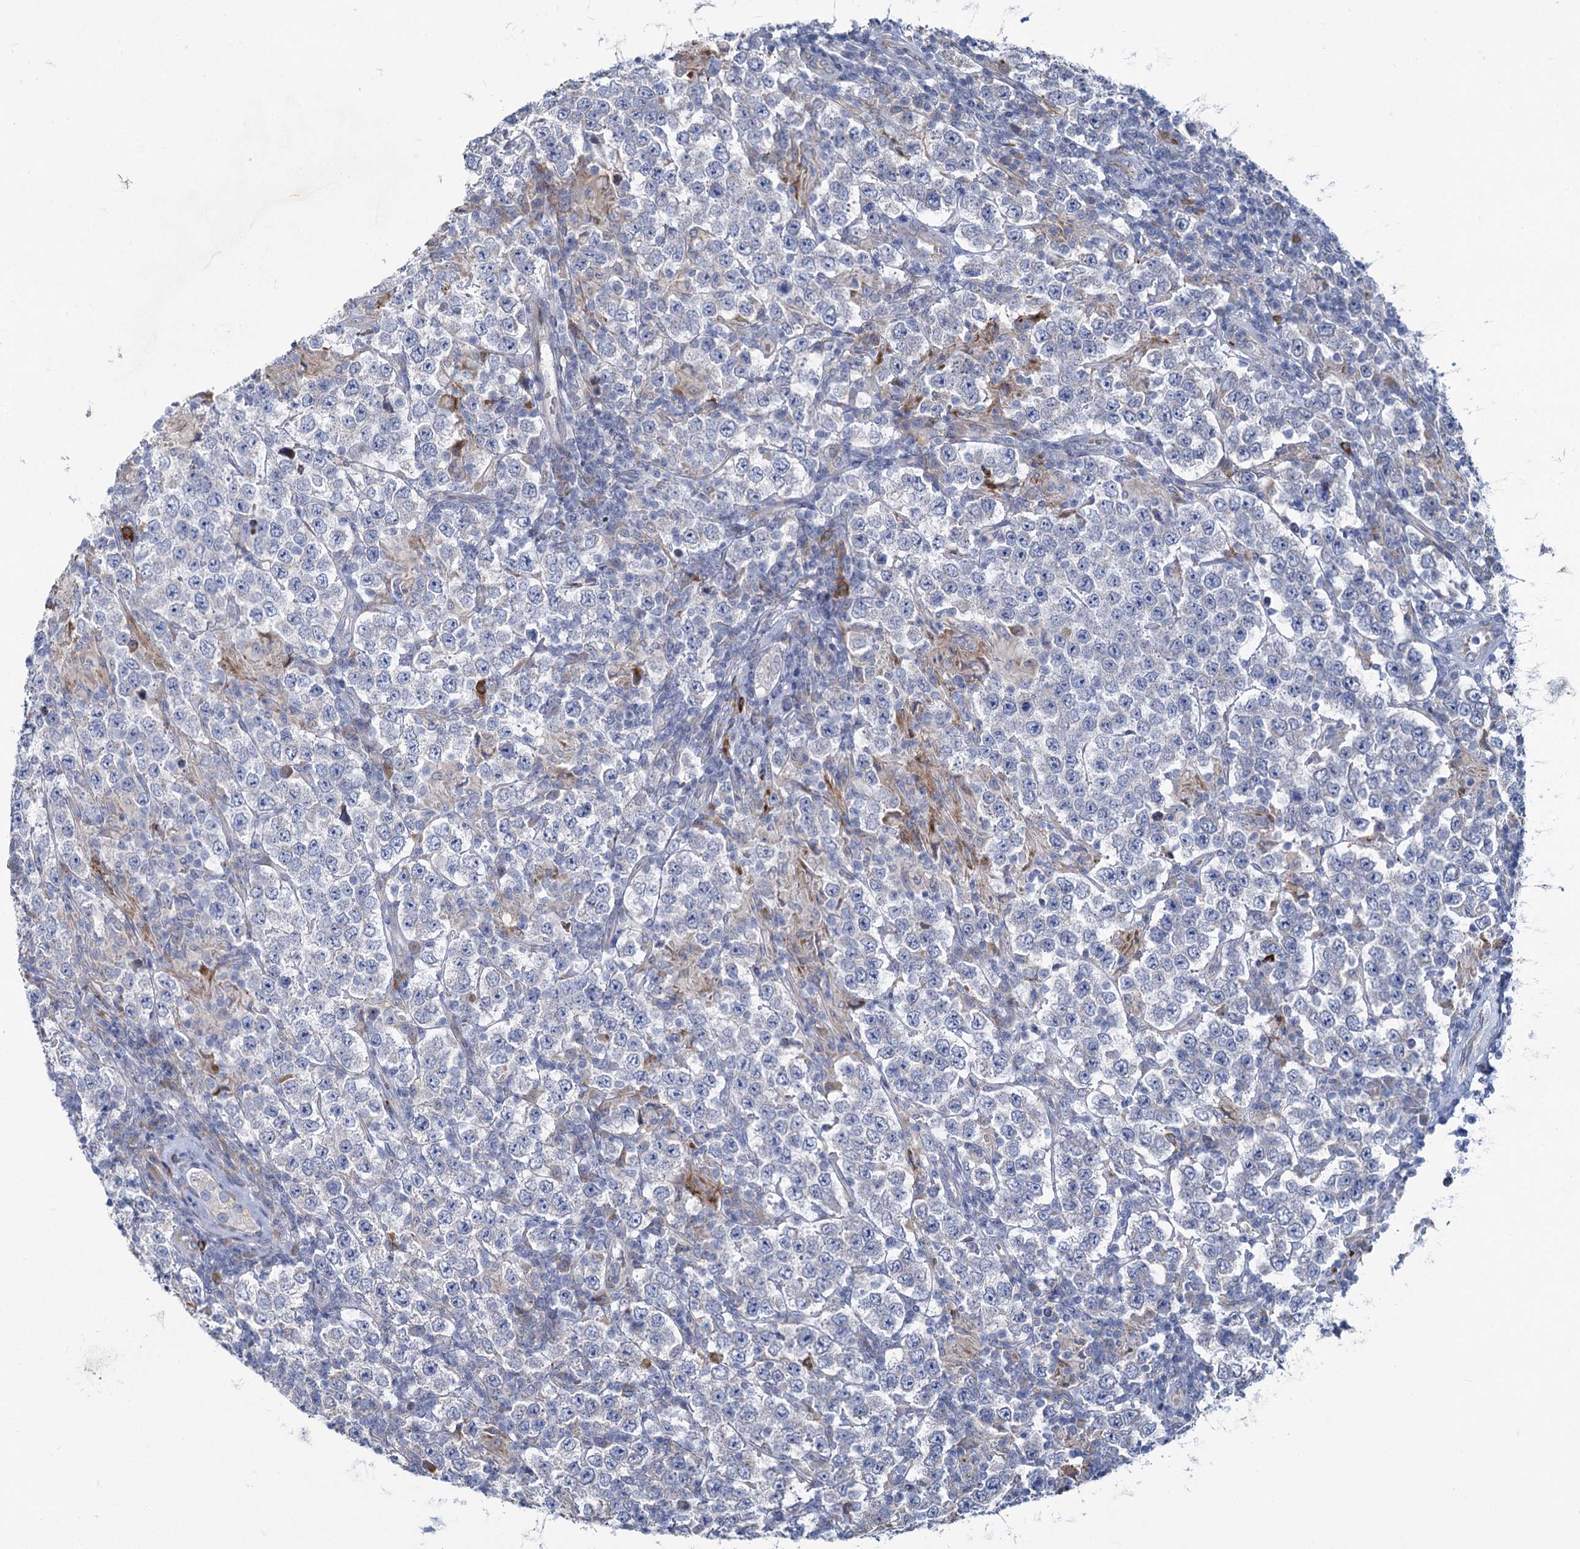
{"staining": {"intensity": "negative", "quantity": "none", "location": "none"}, "tissue": "testis cancer", "cell_type": "Tumor cells", "image_type": "cancer", "snomed": [{"axis": "morphology", "description": "Normal tissue, NOS"}, {"axis": "morphology", "description": "Urothelial carcinoma, High grade"}, {"axis": "morphology", "description": "Seminoma, NOS"}, {"axis": "morphology", "description": "Carcinoma, Embryonal, NOS"}, {"axis": "topography", "description": "Urinary bladder"}, {"axis": "topography", "description": "Testis"}], "caption": "Immunohistochemical staining of testis high-grade urothelial carcinoma shows no significant positivity in tumor cells.", "gene": "PRSS35", "patient": {"sex": "male", "age": 41}}